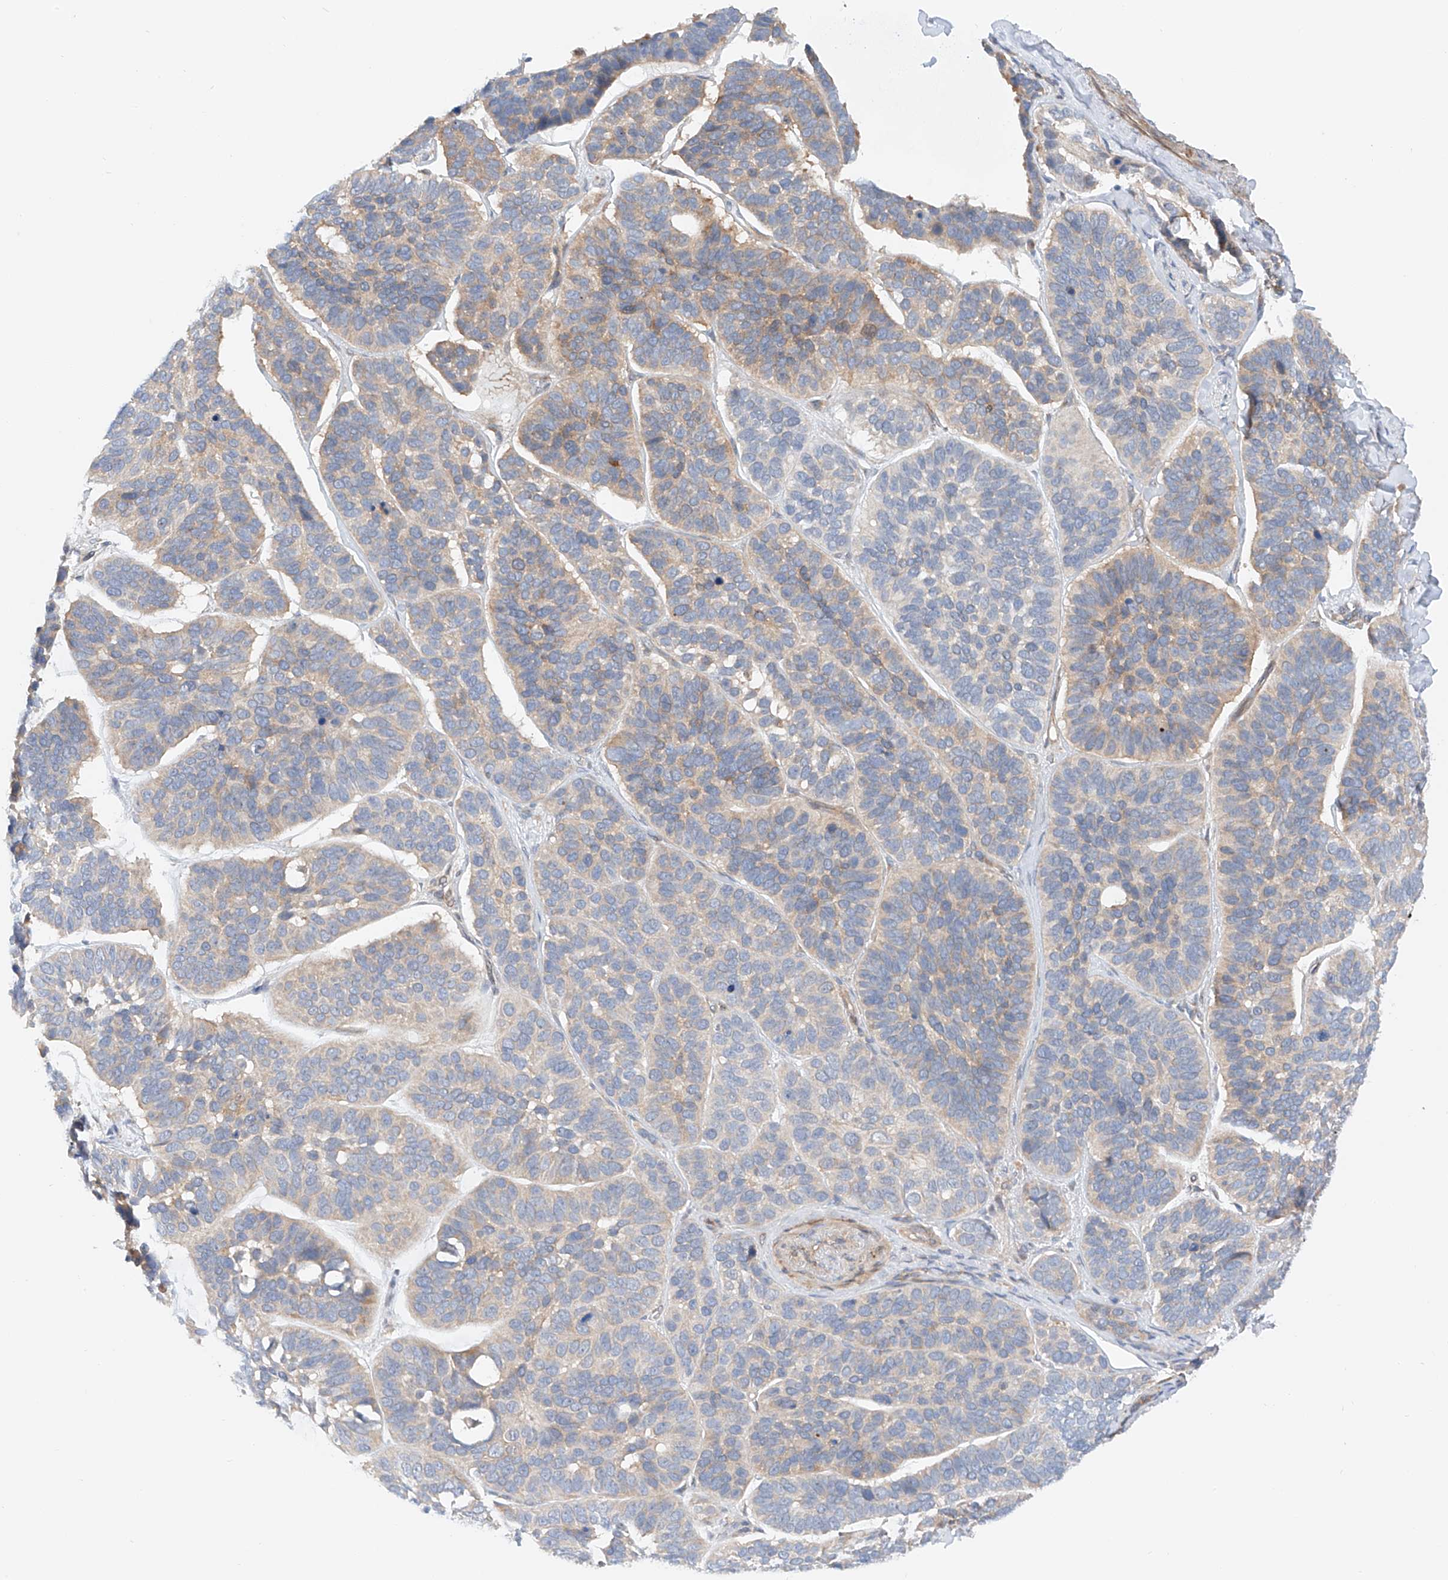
{"staining": {"intensity": "weak", "quantity": "25%-75%", "location": "cytoplasmic/membranous"}, "tissue": "skin cancer", "cell_type": "Tumor cells", "image_type": "cancer", "snomed": [{"axis": "morphology", "description": "Basal cell carcinoma"}, {"axis": "topography", "description": "Skin"}], "caption": "A micrograph of human skin cancer stained for a protein shows weak cytoplasmic/membranous brown staining in tumor cells.", "gene": "MFN2", "patient": {"sex": "male", "age": 62}}